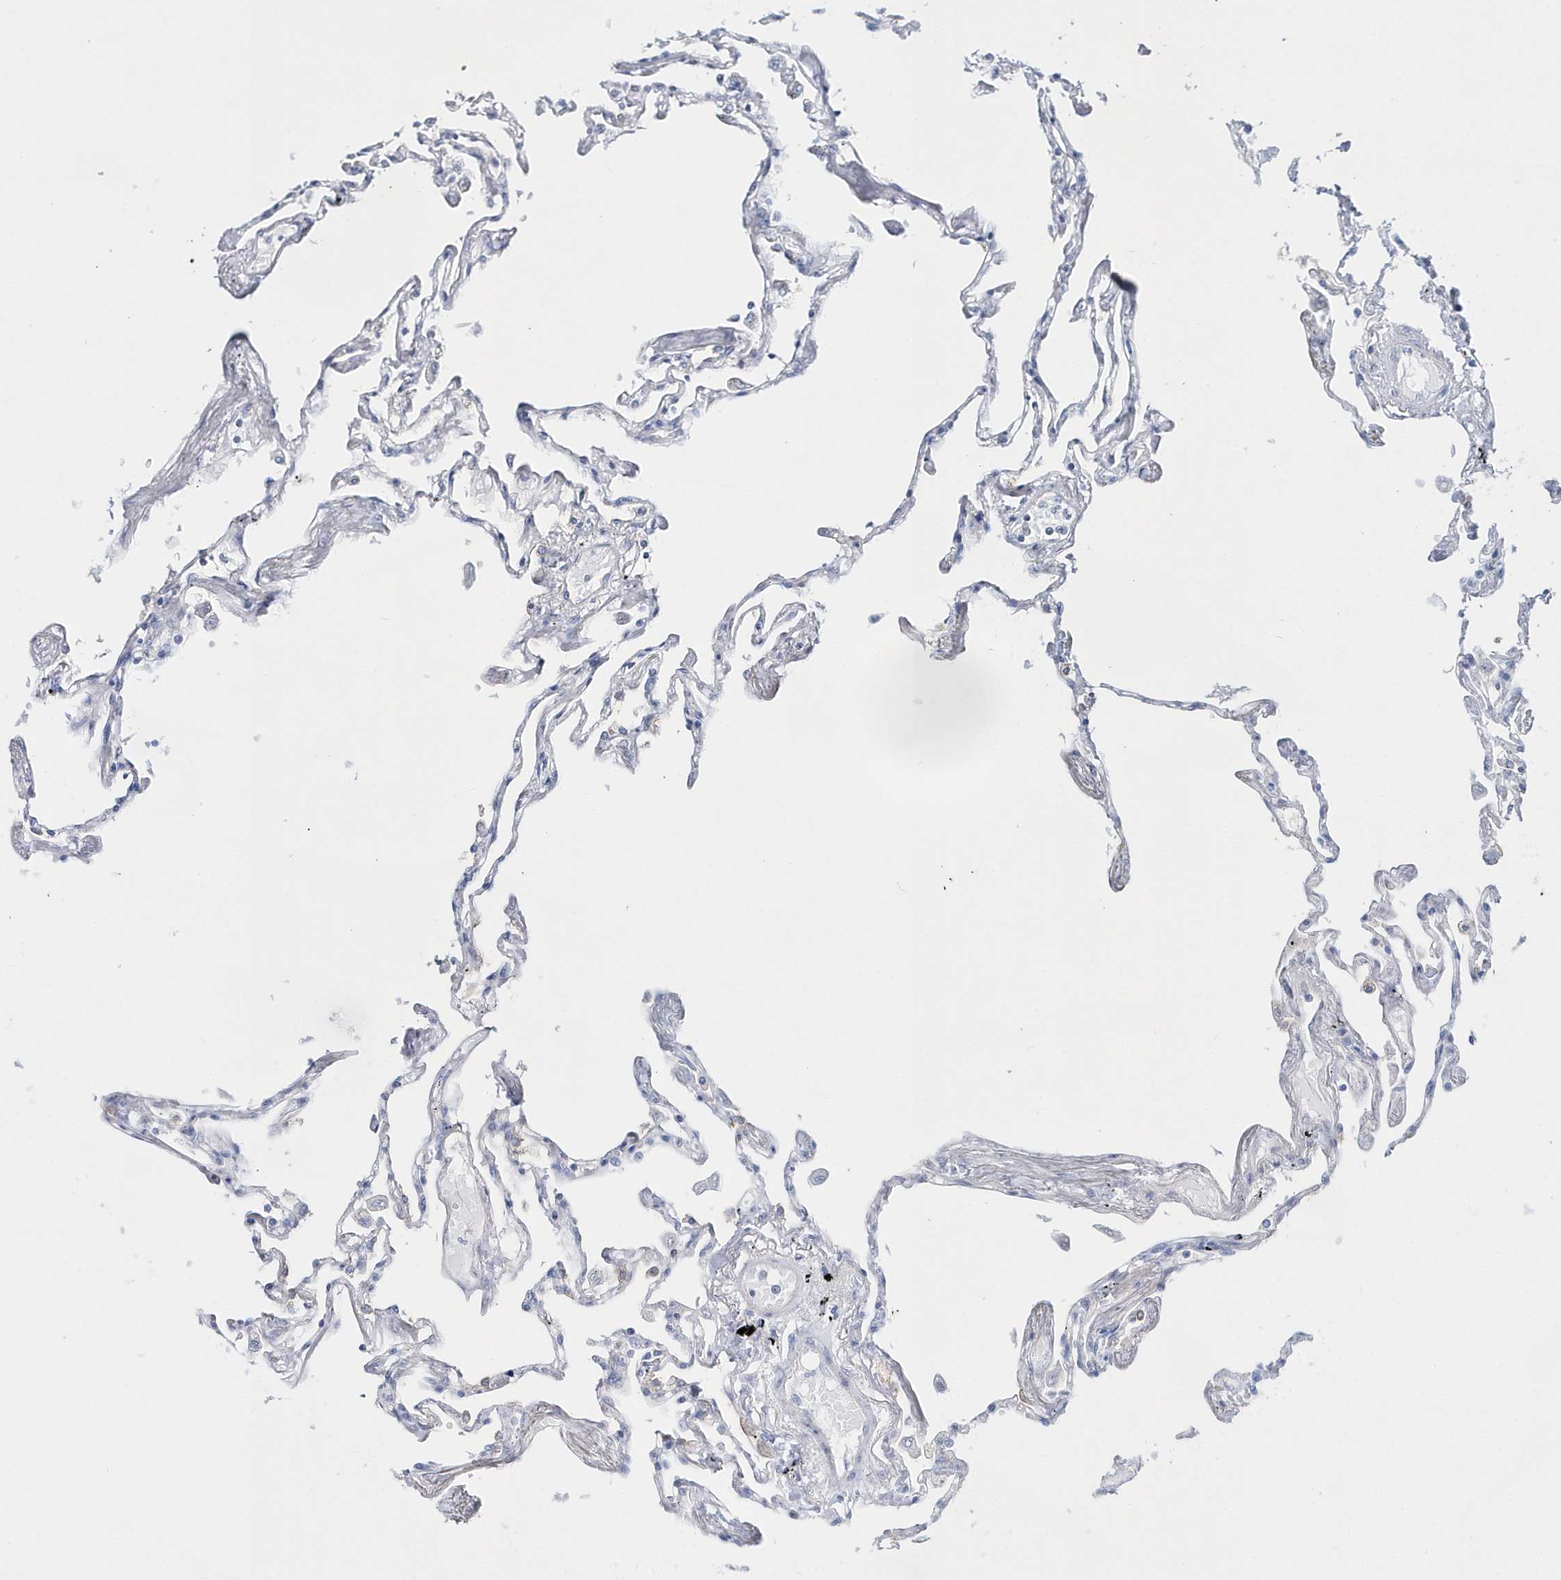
{"staining": {"intensity": "weak", "quantity": "<25%", "location": "cytoplasmic/membranous"}, "tissue": "lung", "cell_type": "Alveolar cells", "image_type": "normal", "snomed": [{"axis": "morphology", "description": "Normal tissue, NOS"}, {"axis": "topography", "description": "Lung"}], "caption": "IHC image of unremarkable lung: human lung stained with DAB shows no significant protein staining in alveolar cells. (DAB (3,3'-diaminobenzidine) IHC with hematoxylin counter stain).", "gene": "TMCO6", "patient": {"sex": "female", "age": 67}}